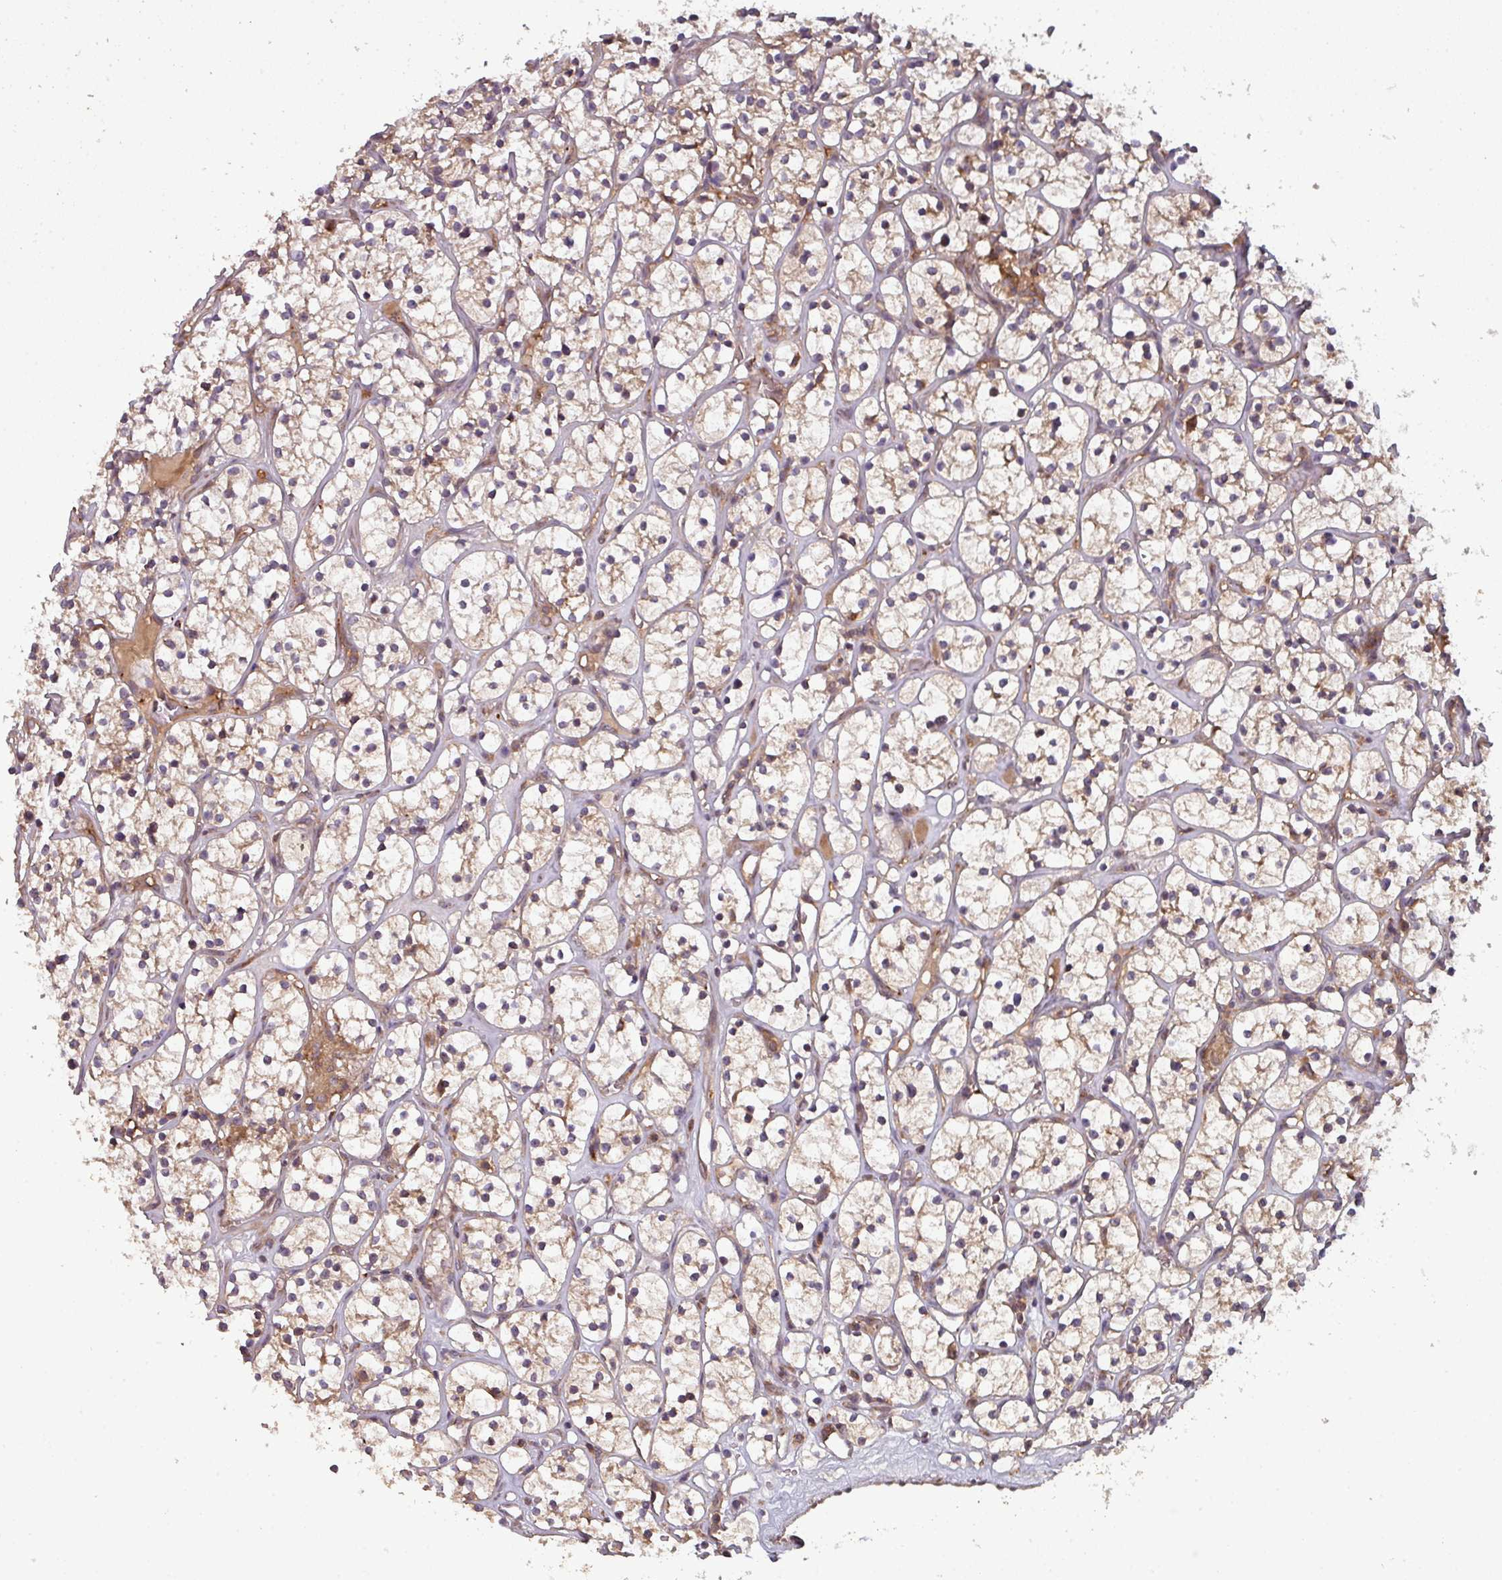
{"staining": {"intensity": "moderate", "quantity": ">75%", "location": "cytoplasmic/membranous"}, "tissue": "renal cancer", "cell_type": "Tumor cells", "image_type": "cancer", "snomed": [{"axis": "morphology", "description": "Adenocarcinoma, NOS"}, {"axis": "topography", "description": "Kidney"}], "caption": "Immunohistochemistry (IHC) of renal adenocarcinoma exhibits medium levels of moderate cytoplasmic/membranous positivity in approximately >75% of tumor cells. The staining is performed using DAB (3,3'-diaminobenzidine) brown chromogen to label protein expression. The nuclei are counter-stained blue using hematoxylin.", "gene": "GSKIP", "patient": {"sex": "female", "age": 64}}